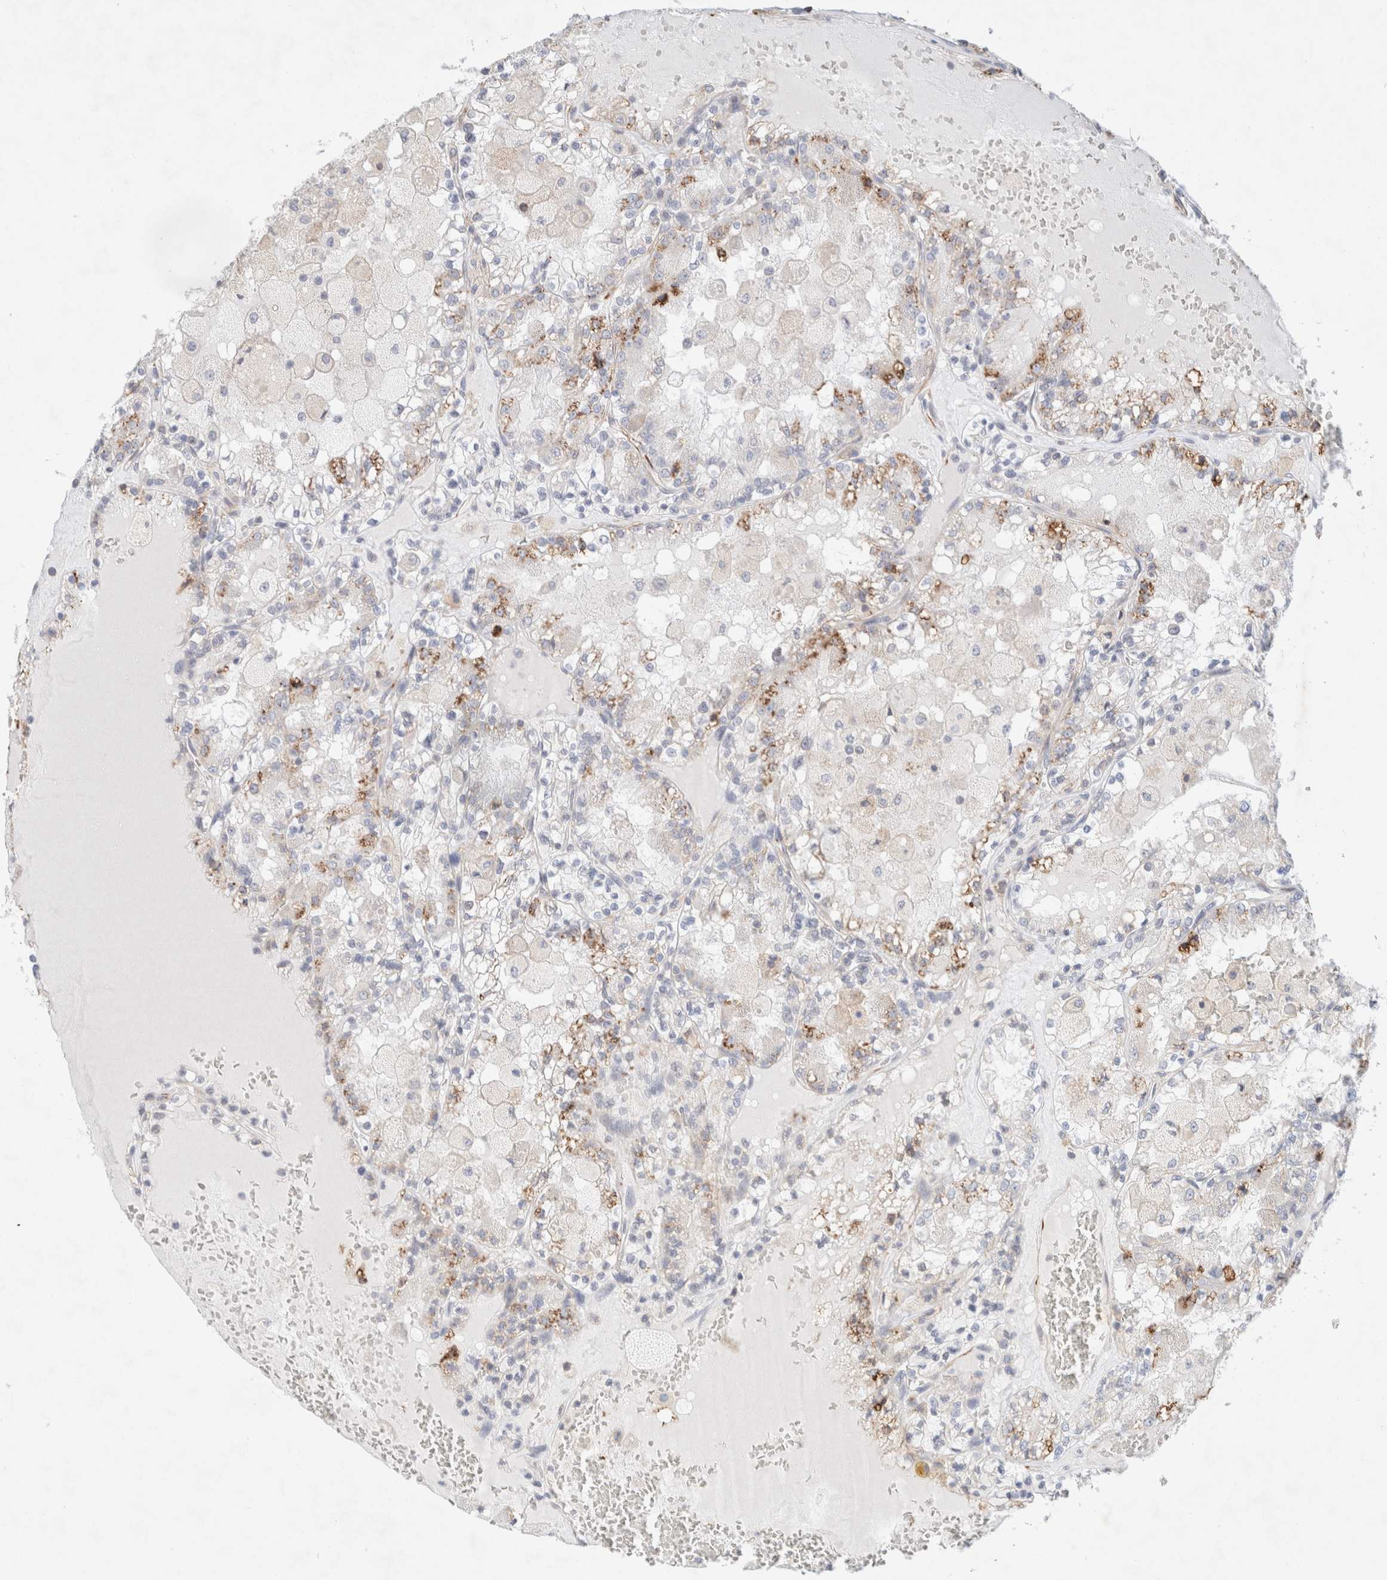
{"staining": {"intensity": "moderate", "quantity": "<25%", "location": "cytoplasmic/membranous"}, "tissue": "renal cancer", "cell_type": "Tumor cells", "image_type": "cancer", "snomed": [{"axis": "morphology", "description": "Adenocarcinoma, NOS"}, {"axis": "topography", "description": "Kidney"}], "caption": "A photomicrograph of human renal cancer (adenocarcinoma) stained for a protein displays moderate cytoplasmic/membranous brown staining in tumor cells. (Stains: DAB in brown, nuclei in blue, Microscopy: brightfield microscopy at high magnification).", "gene": "SLC25A48", "patient": {"sex": "female", "age": 56}}